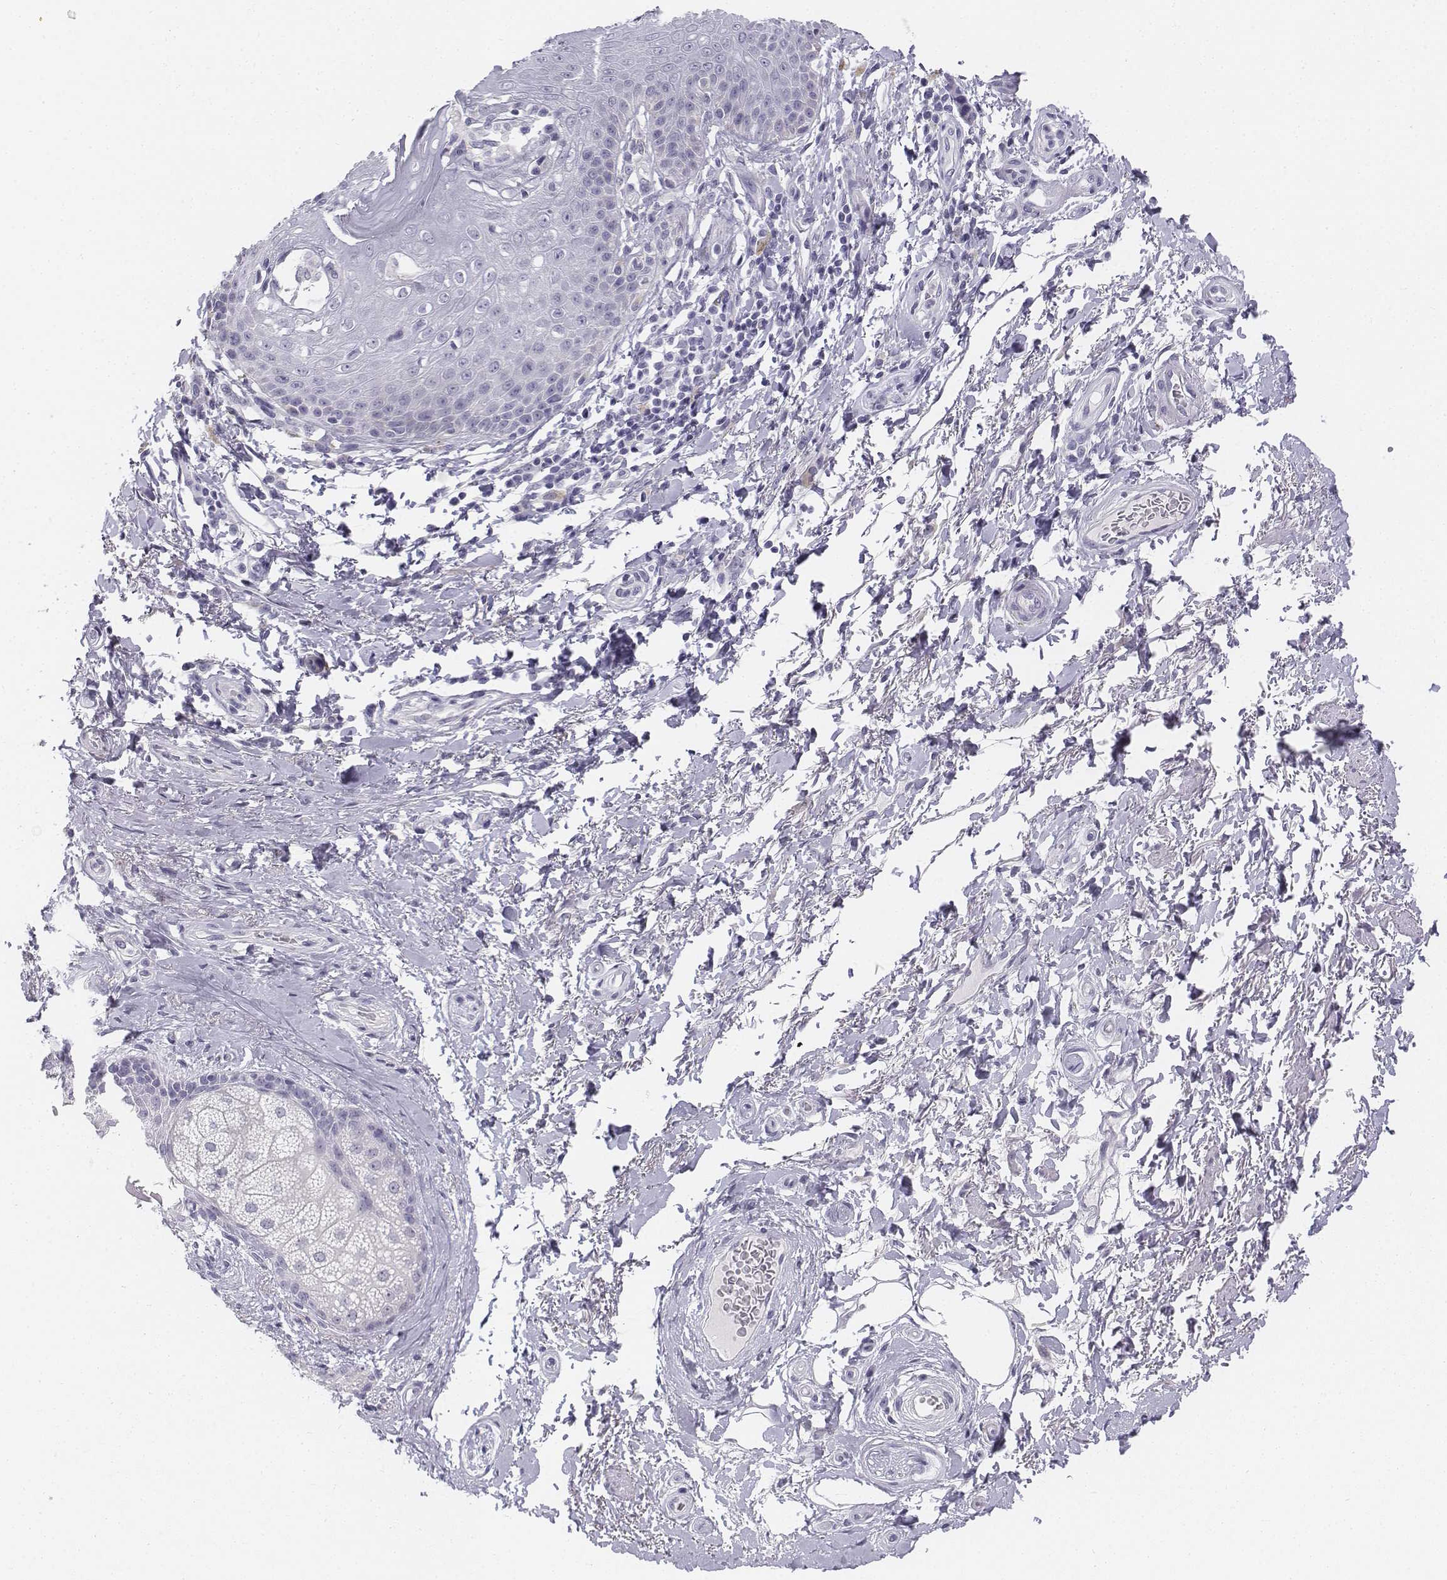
{"staining": {"intensity": "negative", "quantity": "none", "location": "none"}, "tissue": "adipose tissue", "cell_type": "Adipocytes", "image_type": "normal", "snomed": [{"axis": "morphology", "description": "Normal tissue, NOS"}, {"axis": "topography", "description": "Peripheral nerve tissue"}], "caption": "This is an immunohistochemistry histopathology image of unremarkable human adipose tissue. There is no expression in adipocytes.", "gene": "TH", "patient": {"sex": "male", "age": 51}}